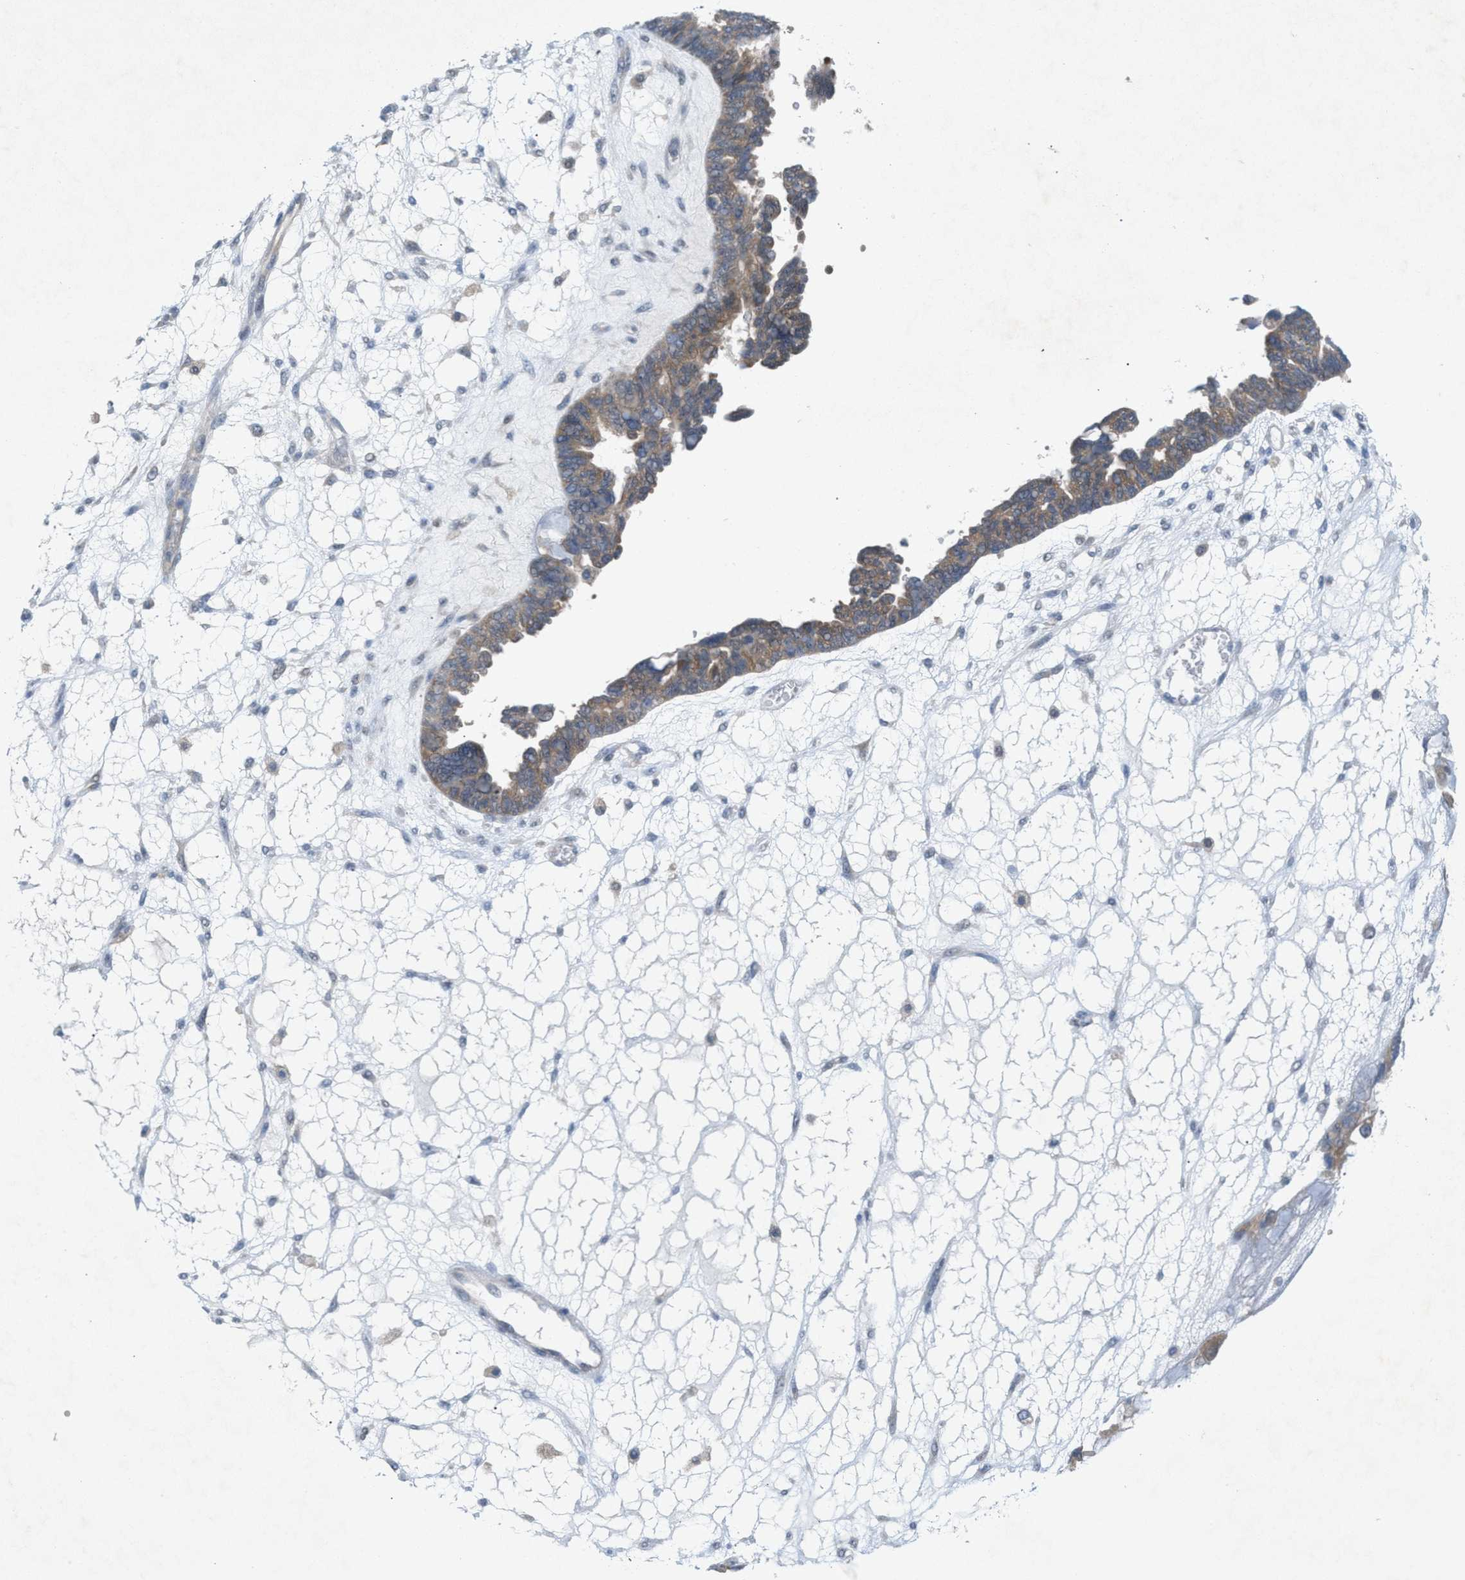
{"staining": {"intensity": "weak", "quantity": ">75%", "location": "cytoplasmic/membranous"}, "tissue": "ovarian cancer", "cell_type": "Tumor cells", "image_type": "cancer", "snomed": [{"axis": "morphology", "description": "Cystadenocarcinoma, serous, NOS"}, {"axis": "topography", "description": "Ovary"}], "caption": "Weak cytoplasmic/membranous positivity for a protein is seen in approximately >75% of tumor cells of ovarian serous cystadenocarcinoma using immunohistochemistry (IHC).", "gene": "WIPI2", "patient": {"sex": "female", "age": 79}}